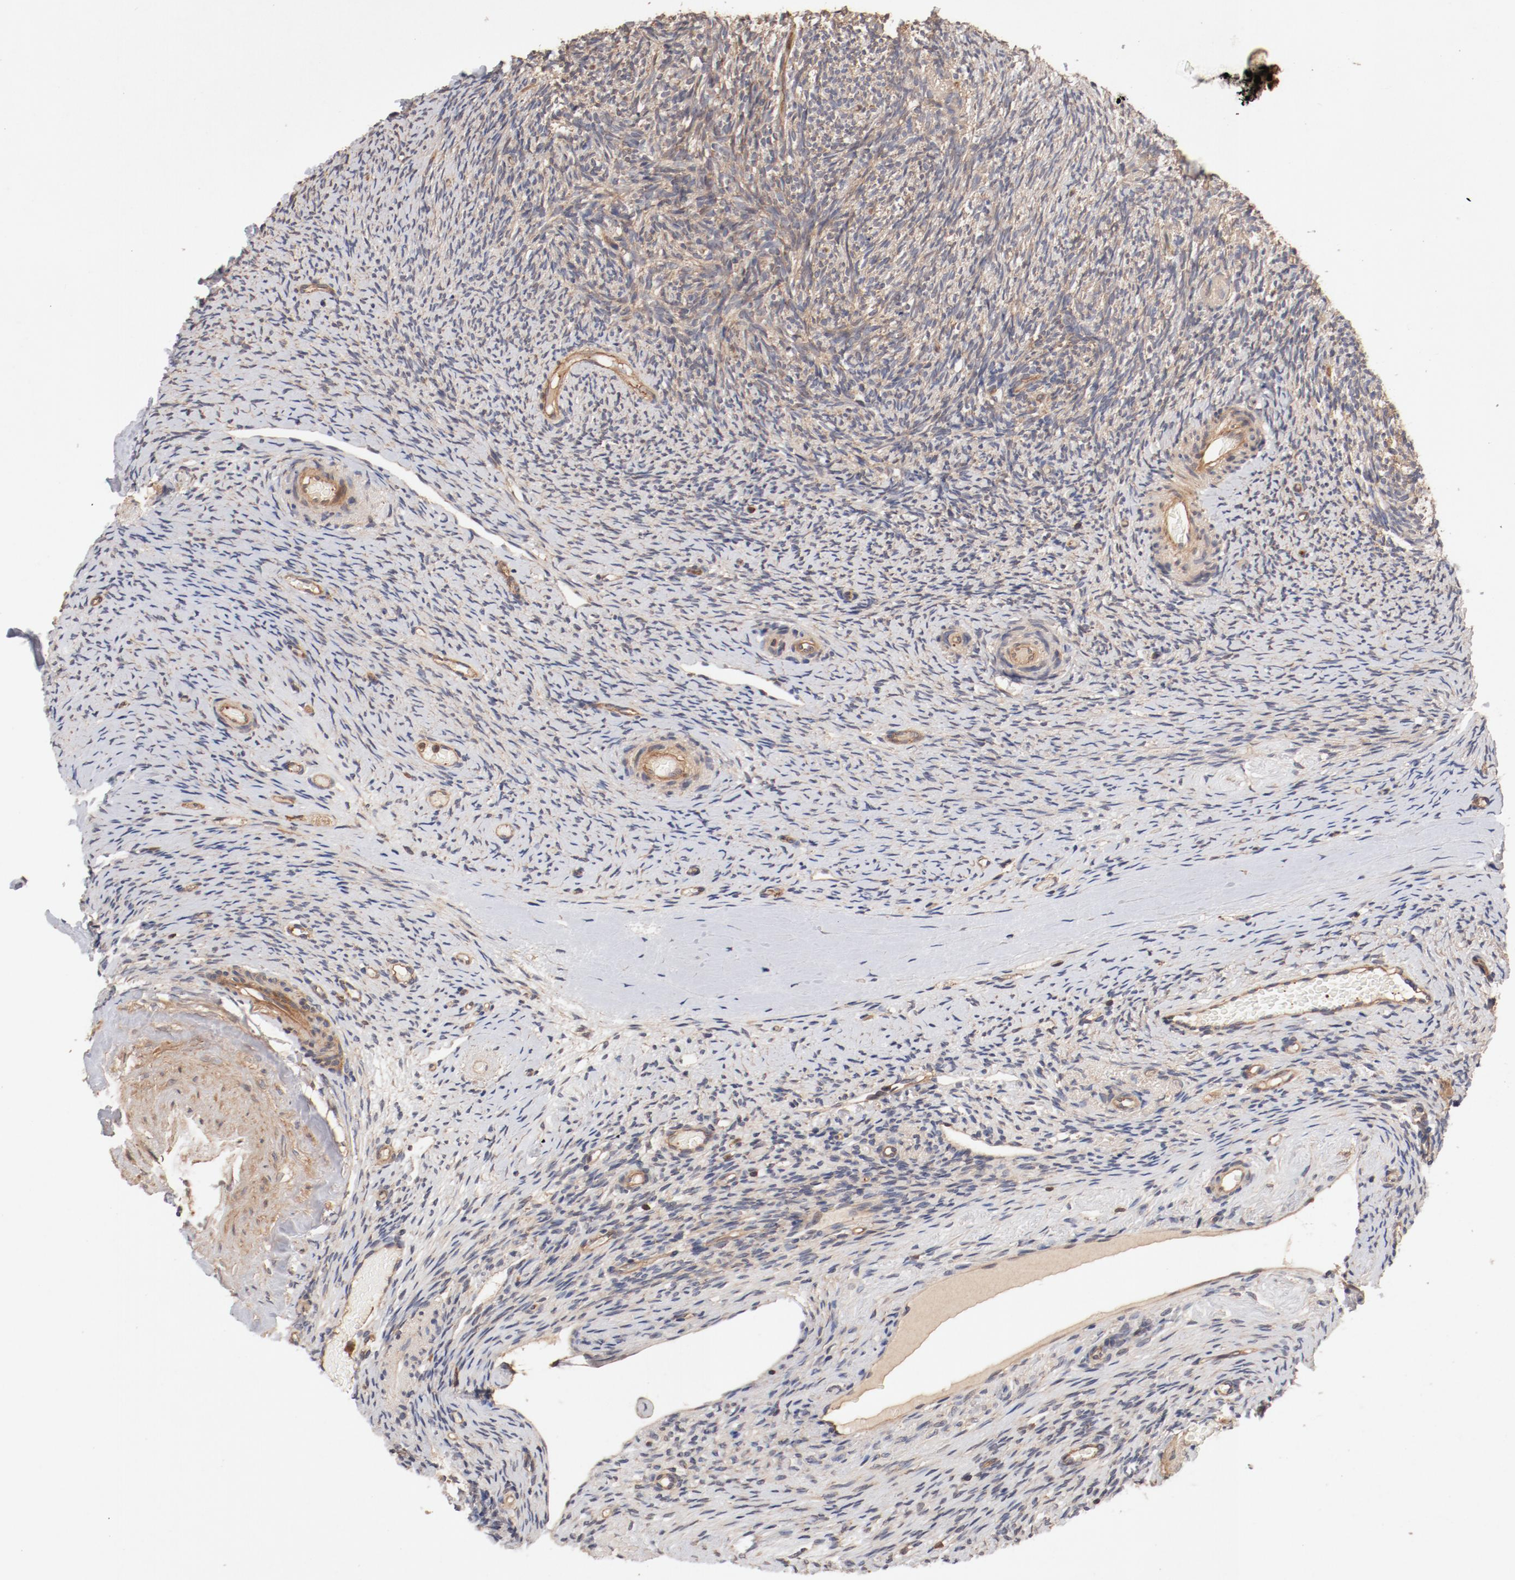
{"staining": {"intensity": "weak", "quantity": ">75%", "location": "cytoplasmic/membranous"}, "tissue": "ovary", "cell_type": "Ovarian stroma cells", "image_type": "normal", "snomed": [{"axis": "morphology", "description": "Normal tissue, NOS"}, {"axis": "topography", "description": "Ovary"}], "caption": "A low amount of weak cytoplasmic/membranous staining is identified in about >75% of ovarian stroma cells in normal ovary.", "gene": "GUF1", "patient": {"sex": "female", "age": 60}}